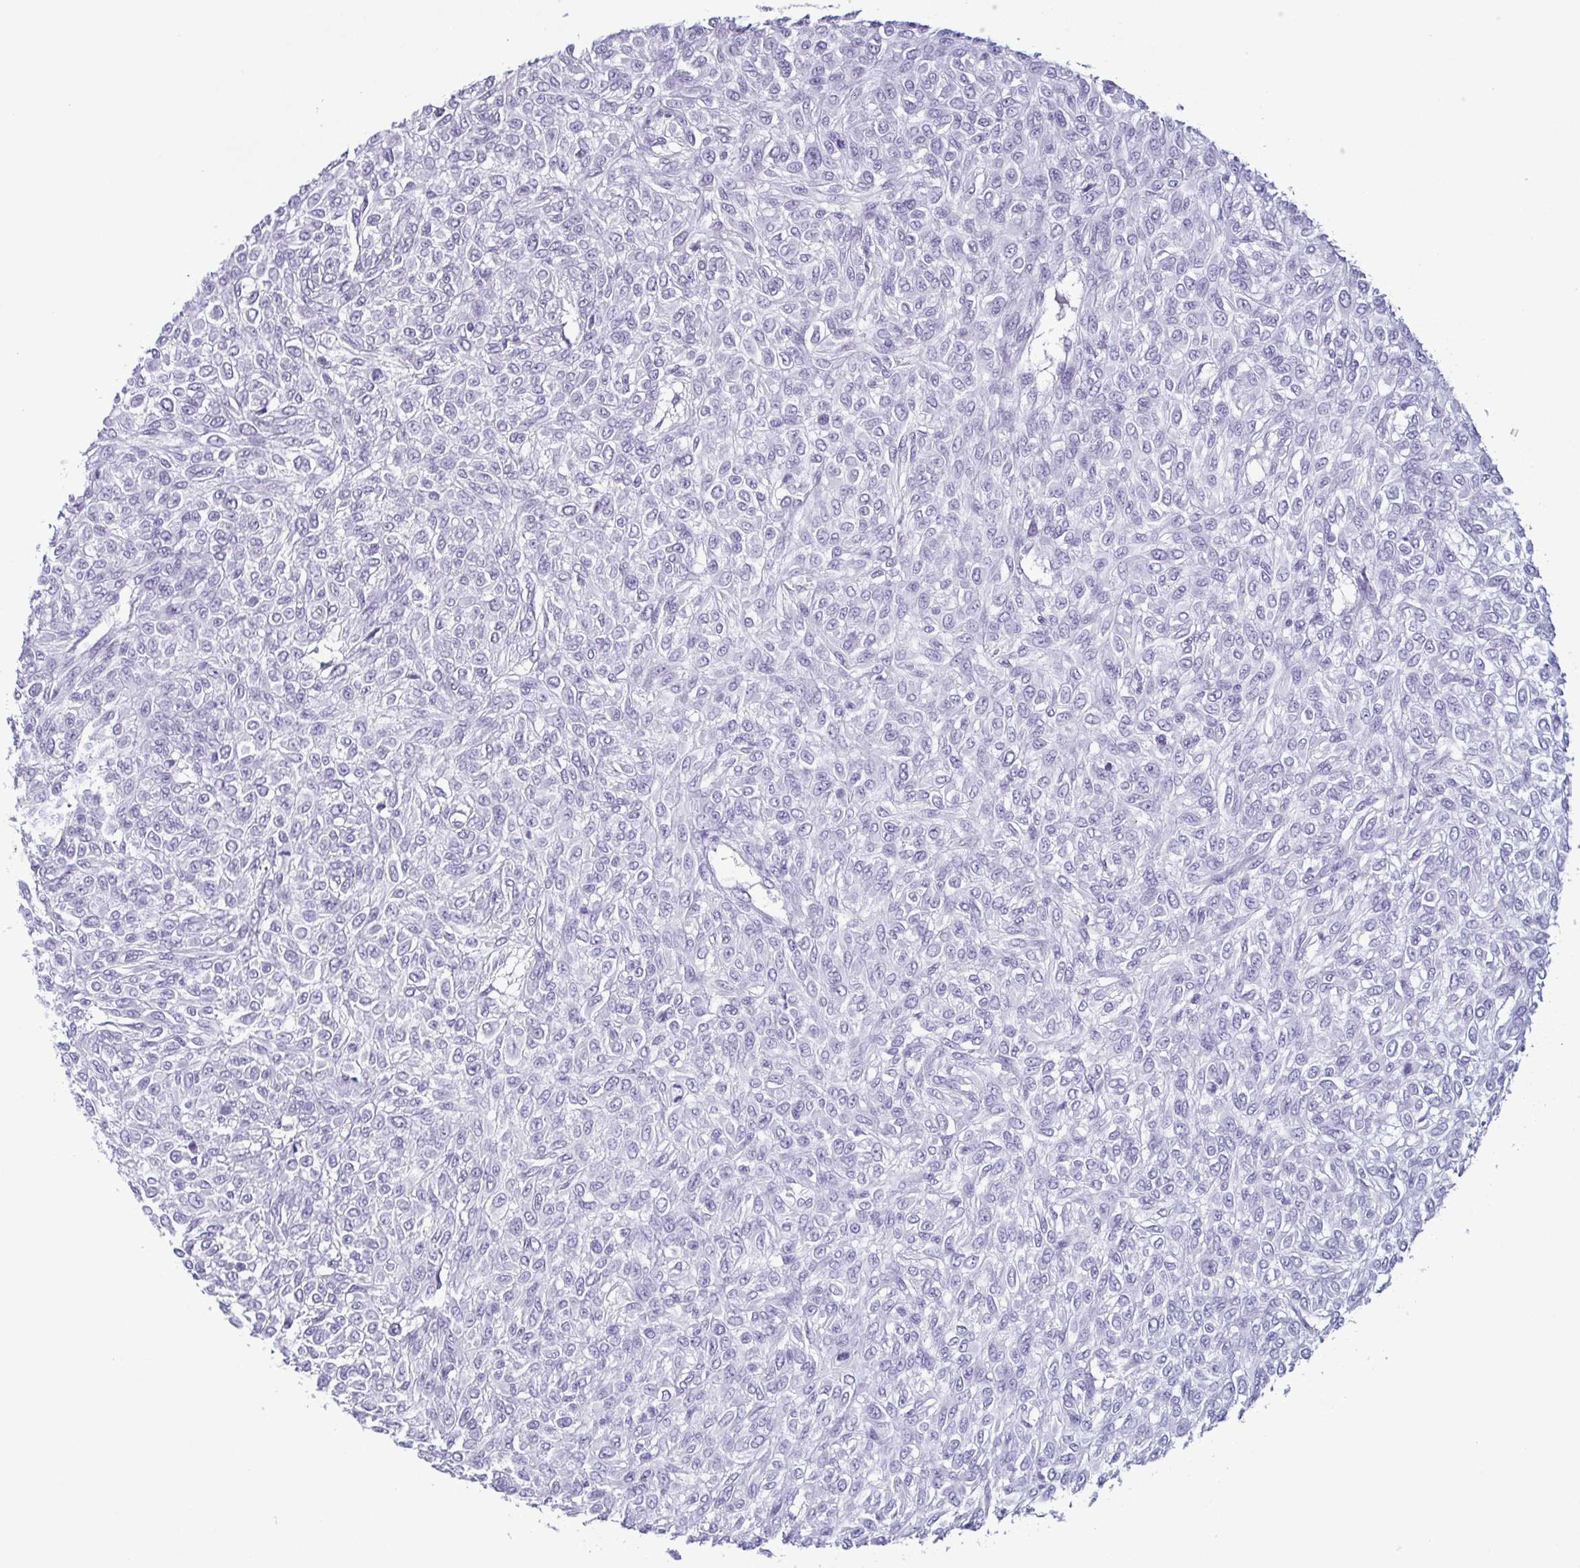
{"staining": {"intensity": "negative", "quantity": "none", "location": "none"}, "tissue": "renal cancer", "cell_type": "Tumor cells", "image_type": "cancer", "snomed": [{"axis": "morphology", "description": "Adenocarcinoma, NOS"}, {"axis": "topography", "description": "Kidney"}], "caption": "High power microscopy photomicrograph of an immunohistochemistry micrograph of renal cancer, revealing no significant staining in tumor cells. The staining was performed using DAB (3,3'-diaminobenzidine) to visualize the protein expression in brown, while the nuclei were stained in blue with hematoxylin (Magnification: 20x).", "gene": "KRT78", "patient": {"sex": "male", "age": 58}}